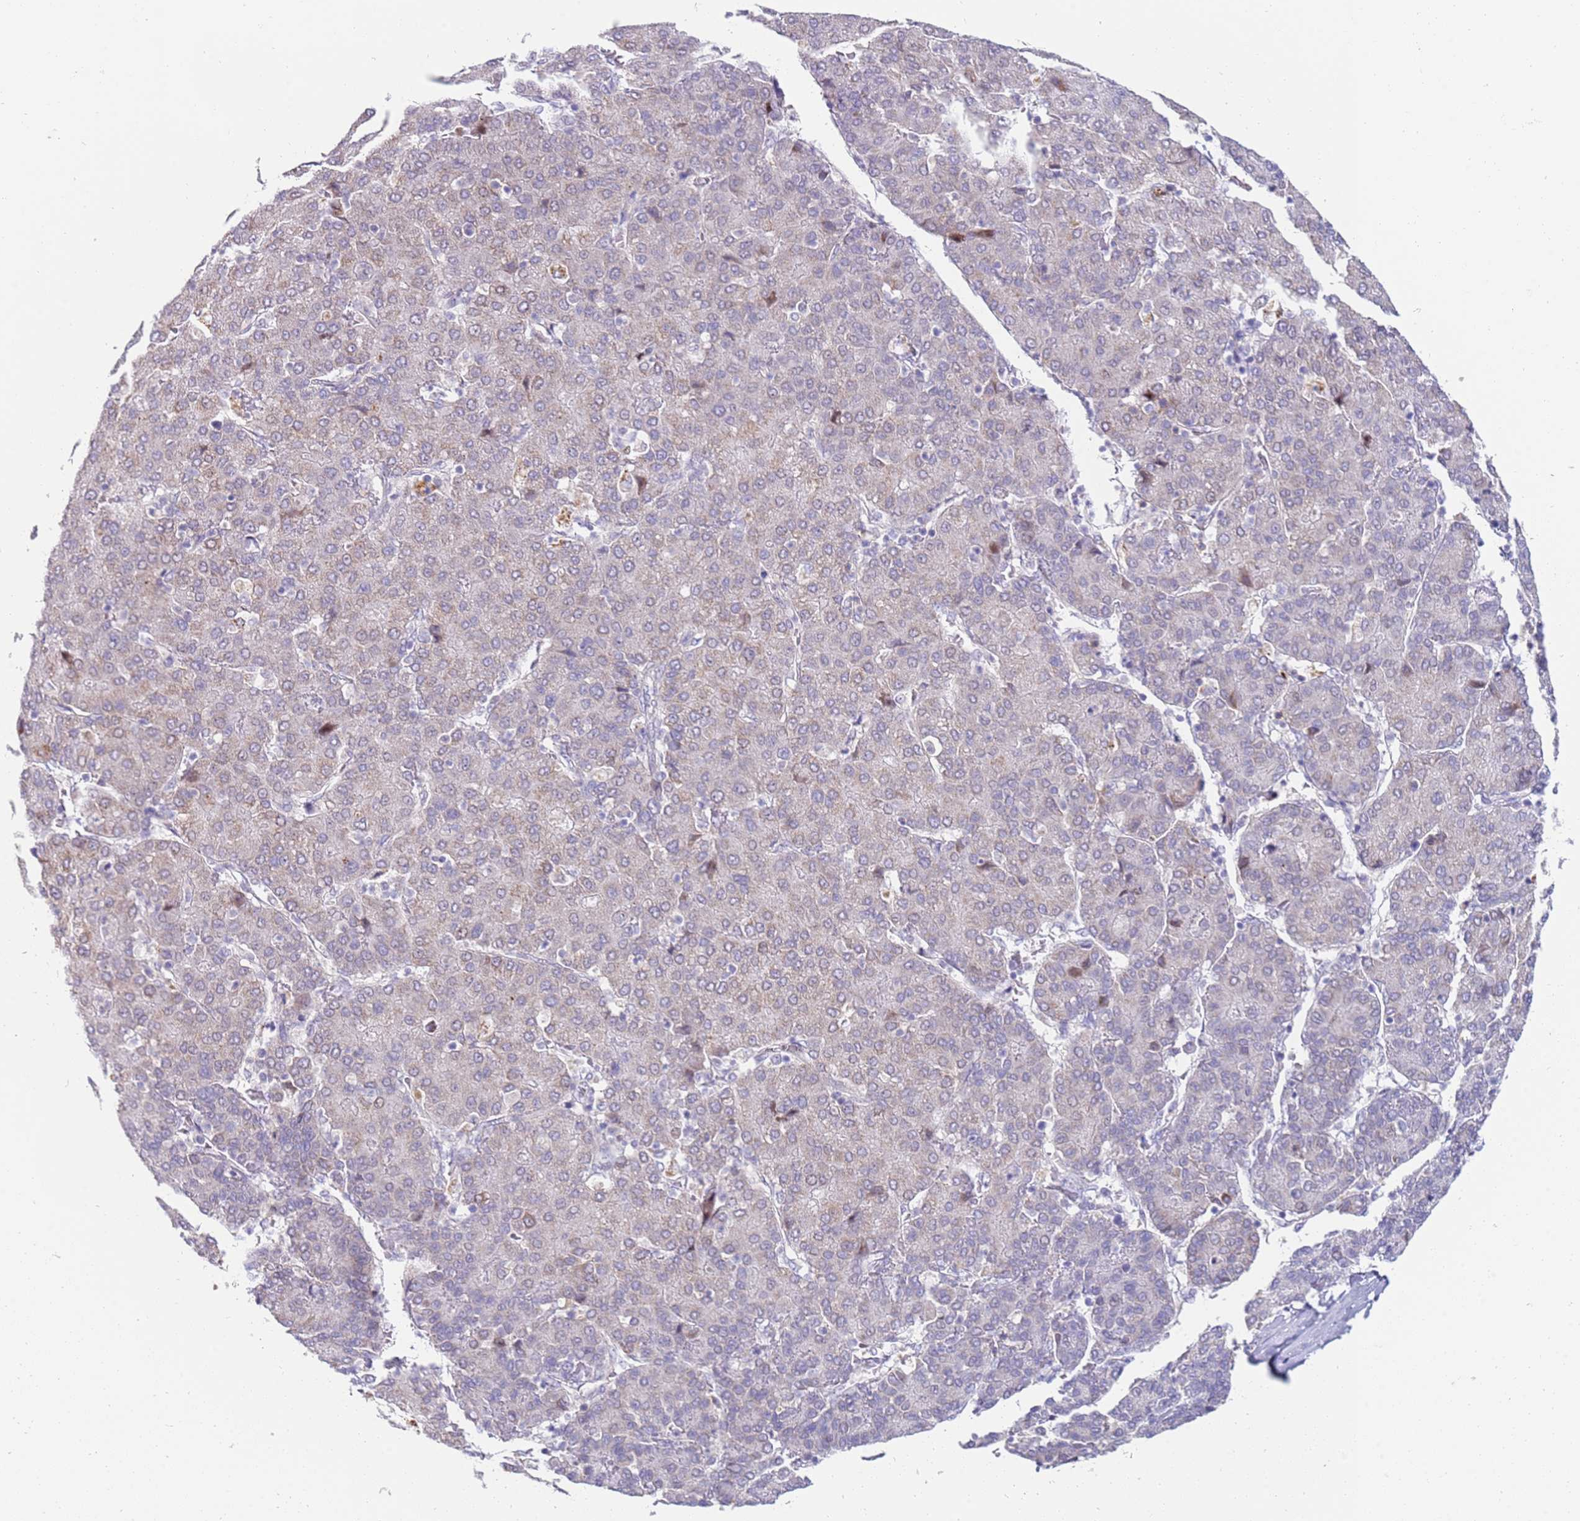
{"staining": {"intensity": "negative", "quantity": "none", "location": "none"}, "tissue": "liver cancer", "cell_type": "Tumor cells", "image_type": "cancer", "snomed": [{"axis": "morphology", "description": "Carcinoma, Hepatocellular, NOS"}, {"axis": "topography", "description": "Liver"}], "caption": "Immunohistochemistry image of neoplastic tissue: liver hepatocellular carcinoma stained with DAB (3,3'-diaminobenzidine) shows no significant protein positivity in tumor cells.", "gene": "STK25", "patient": {"sex": "male", "age": 65}}